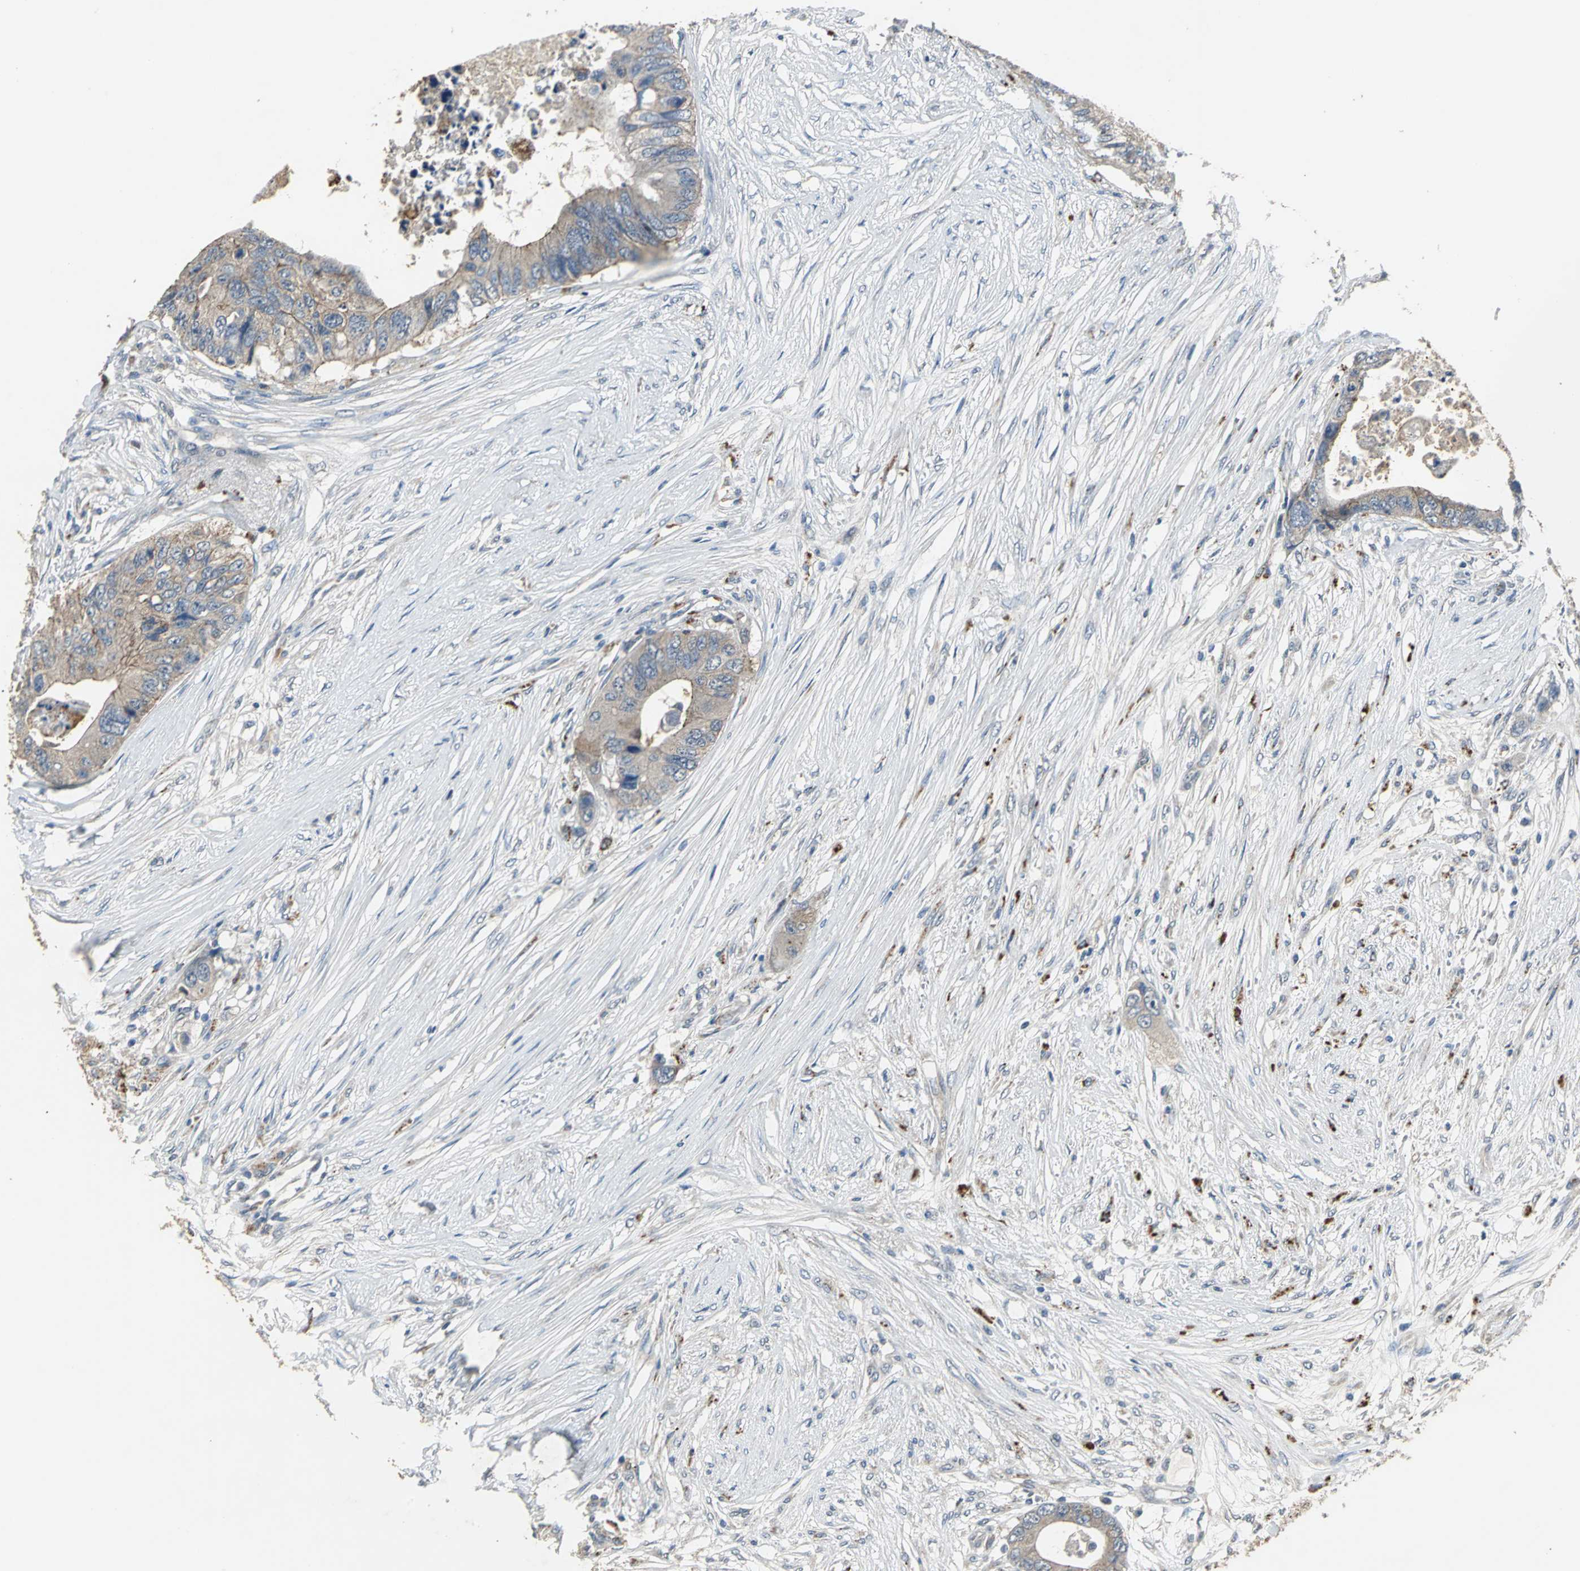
{"staining": {"intensity": "moderate", "quantity": ">75%", "location": "cytoplasmic/membranous"}, "tissue": "colorectal cancer", "cell_type": "Tumor cells", "image_type": "cancer", "snomed": [{"axis": "morphology", "description": "Adenocarcinoma, NOS"}, {"axis": "topography", "description": "Colon"}], "caption": "An image of colorectal cancer stained for a protein exhibits moderate cytoplasmic/membranous brown staining in tumor cells.", "gene": "OCLN", "patient": {"sex": "male", "age": 71}}